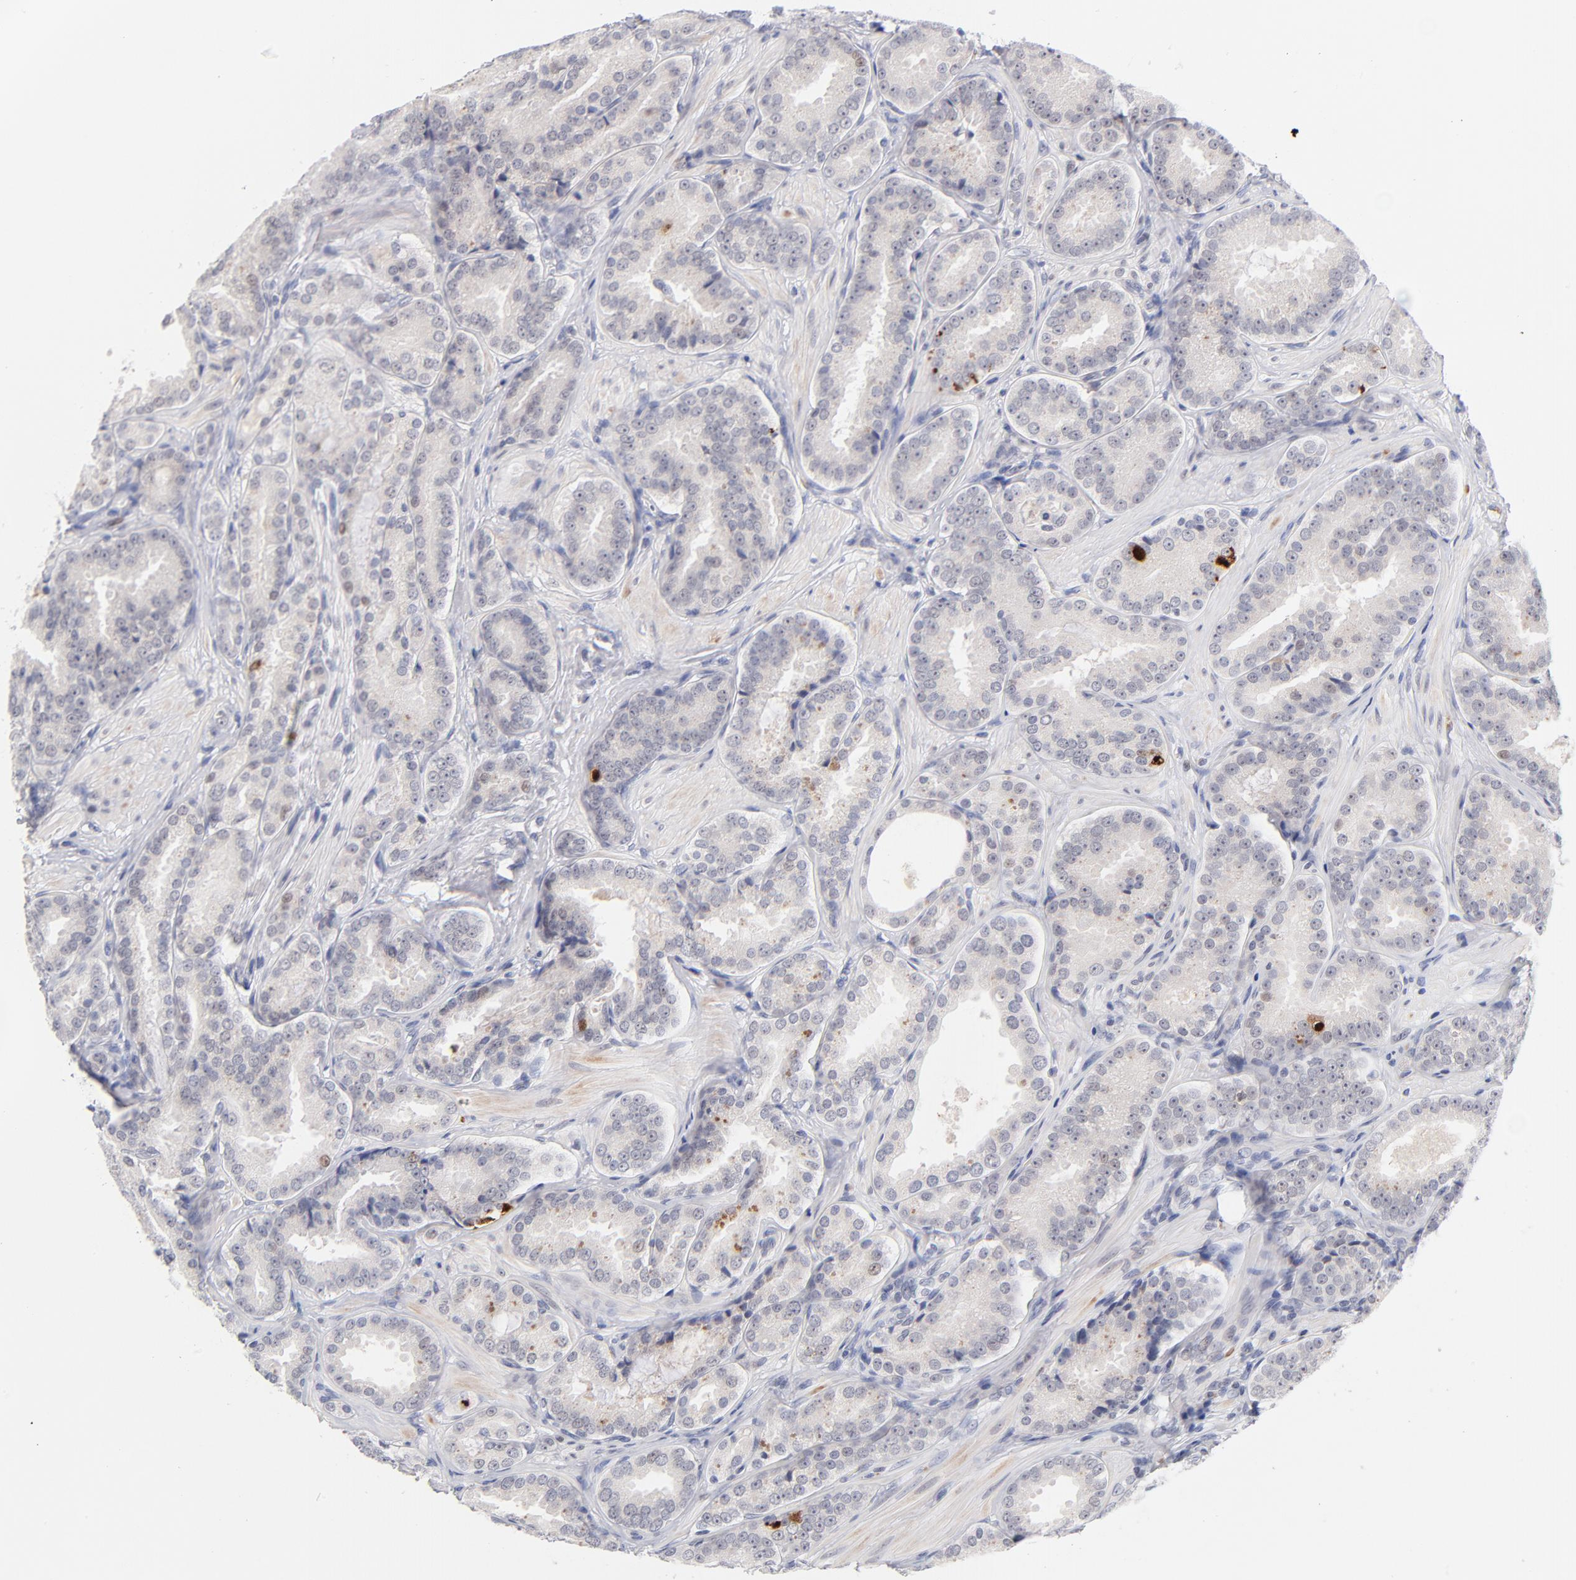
{"staining": {"intensity": "negative", "quantity": "none", "location": "none"}, "tissue": "prostate cancer", "cell_type": "Tumor cells", "image_type": "cancer", "snomed": [{"axis": "morphology", "description": "Adenocarcinoma, Low grade"}, {"axis": "topography", "description": "Prostate"}], "caption": "This is an immunohistochemistry photomicrograph of prostate cancer (low-grade adenocarcinoma). There is no staining in tumor cells.", "gene": "PARP1", "patient": {"sex": "male", "age": 59}}